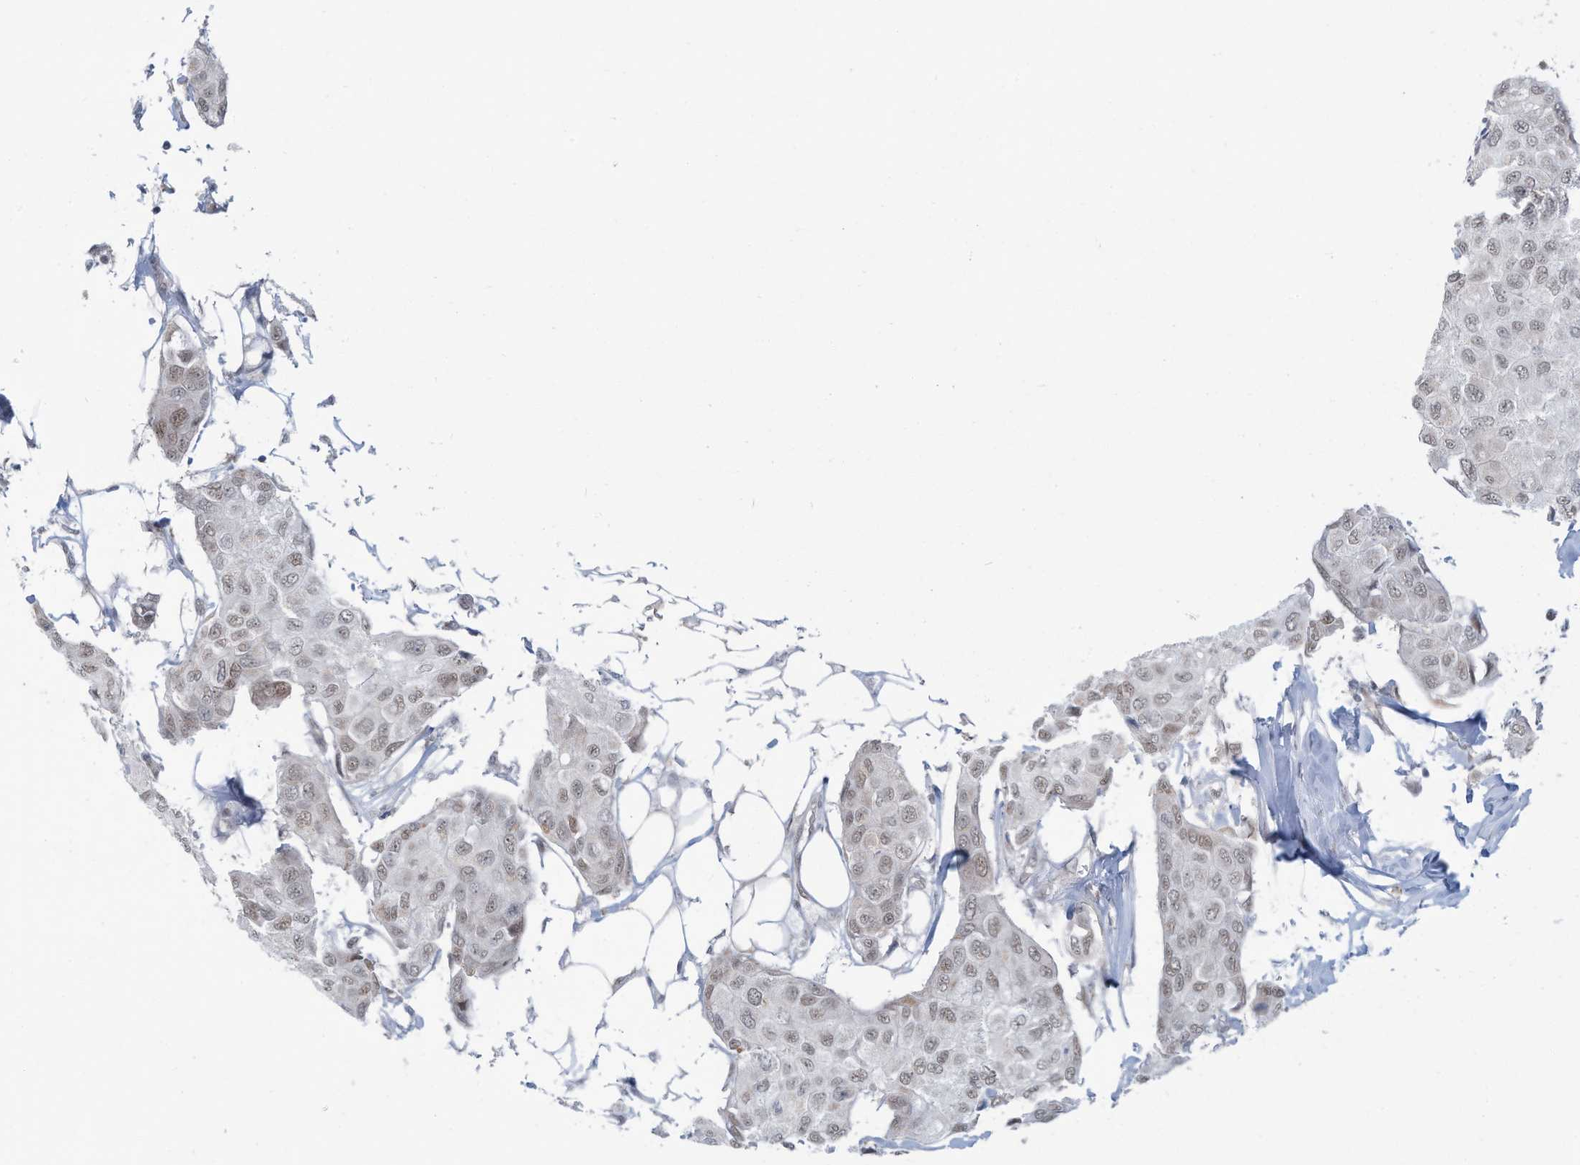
{"staining": {"intensity": "weak", "quantity": ">75%", "location": "nuclear"}, "tissue": "breast cancer", "cell_type": "Tumor cells", "image_type": "cancer", "snomed": [{"axis": "morphology", "description": "Duct carcinoma"}, {"axis": "topography", "description": "Breast"}], "caption": "A brown stain labels weak nuclear positivity of a protein in human intraductal carcinoma (breast) tumor cells. (Brightfield microscopy of DAB IHC at high magnification).", "gene": "SARNP", "patient": {"sex": "female", "age": 80}}